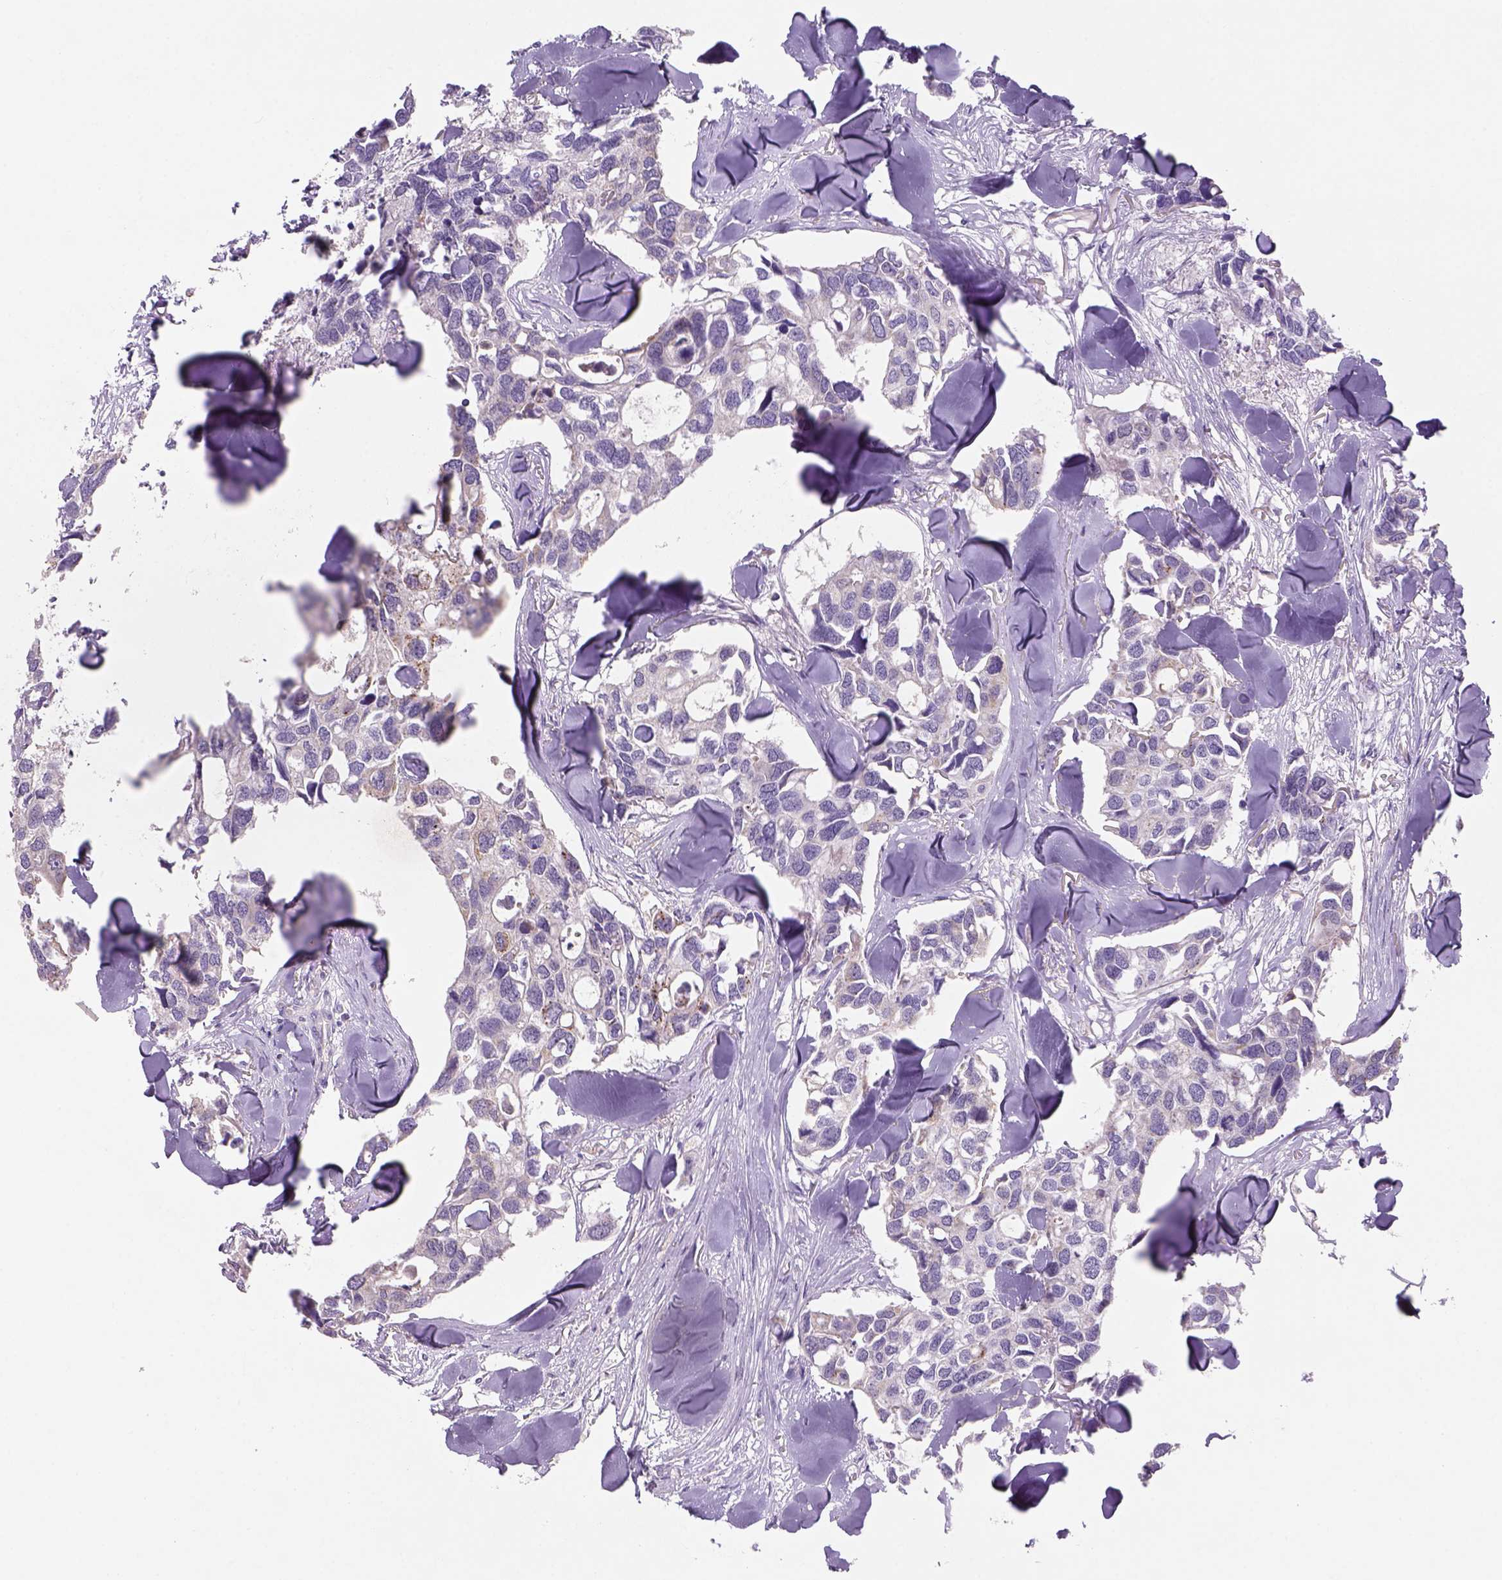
{"staining": {"intensity": "negative", "quantity": "none", "location": "none"}, "tissue": "breast cancer", "cell_type": "Tumor cells", "image_type": "cancer", "snomed": [{"axis": "morphology", "description": "Duct carcinoma"}, {"axis": "topography", "description": "Breast"}], "caption": "Photomicrograph shows no protein positivity in tumor cells of breast cancer (infiltrating ductal carcinoma) tissue.", "gene": "ADGRV1", "patient": {"sex": "female", "age": 83}}